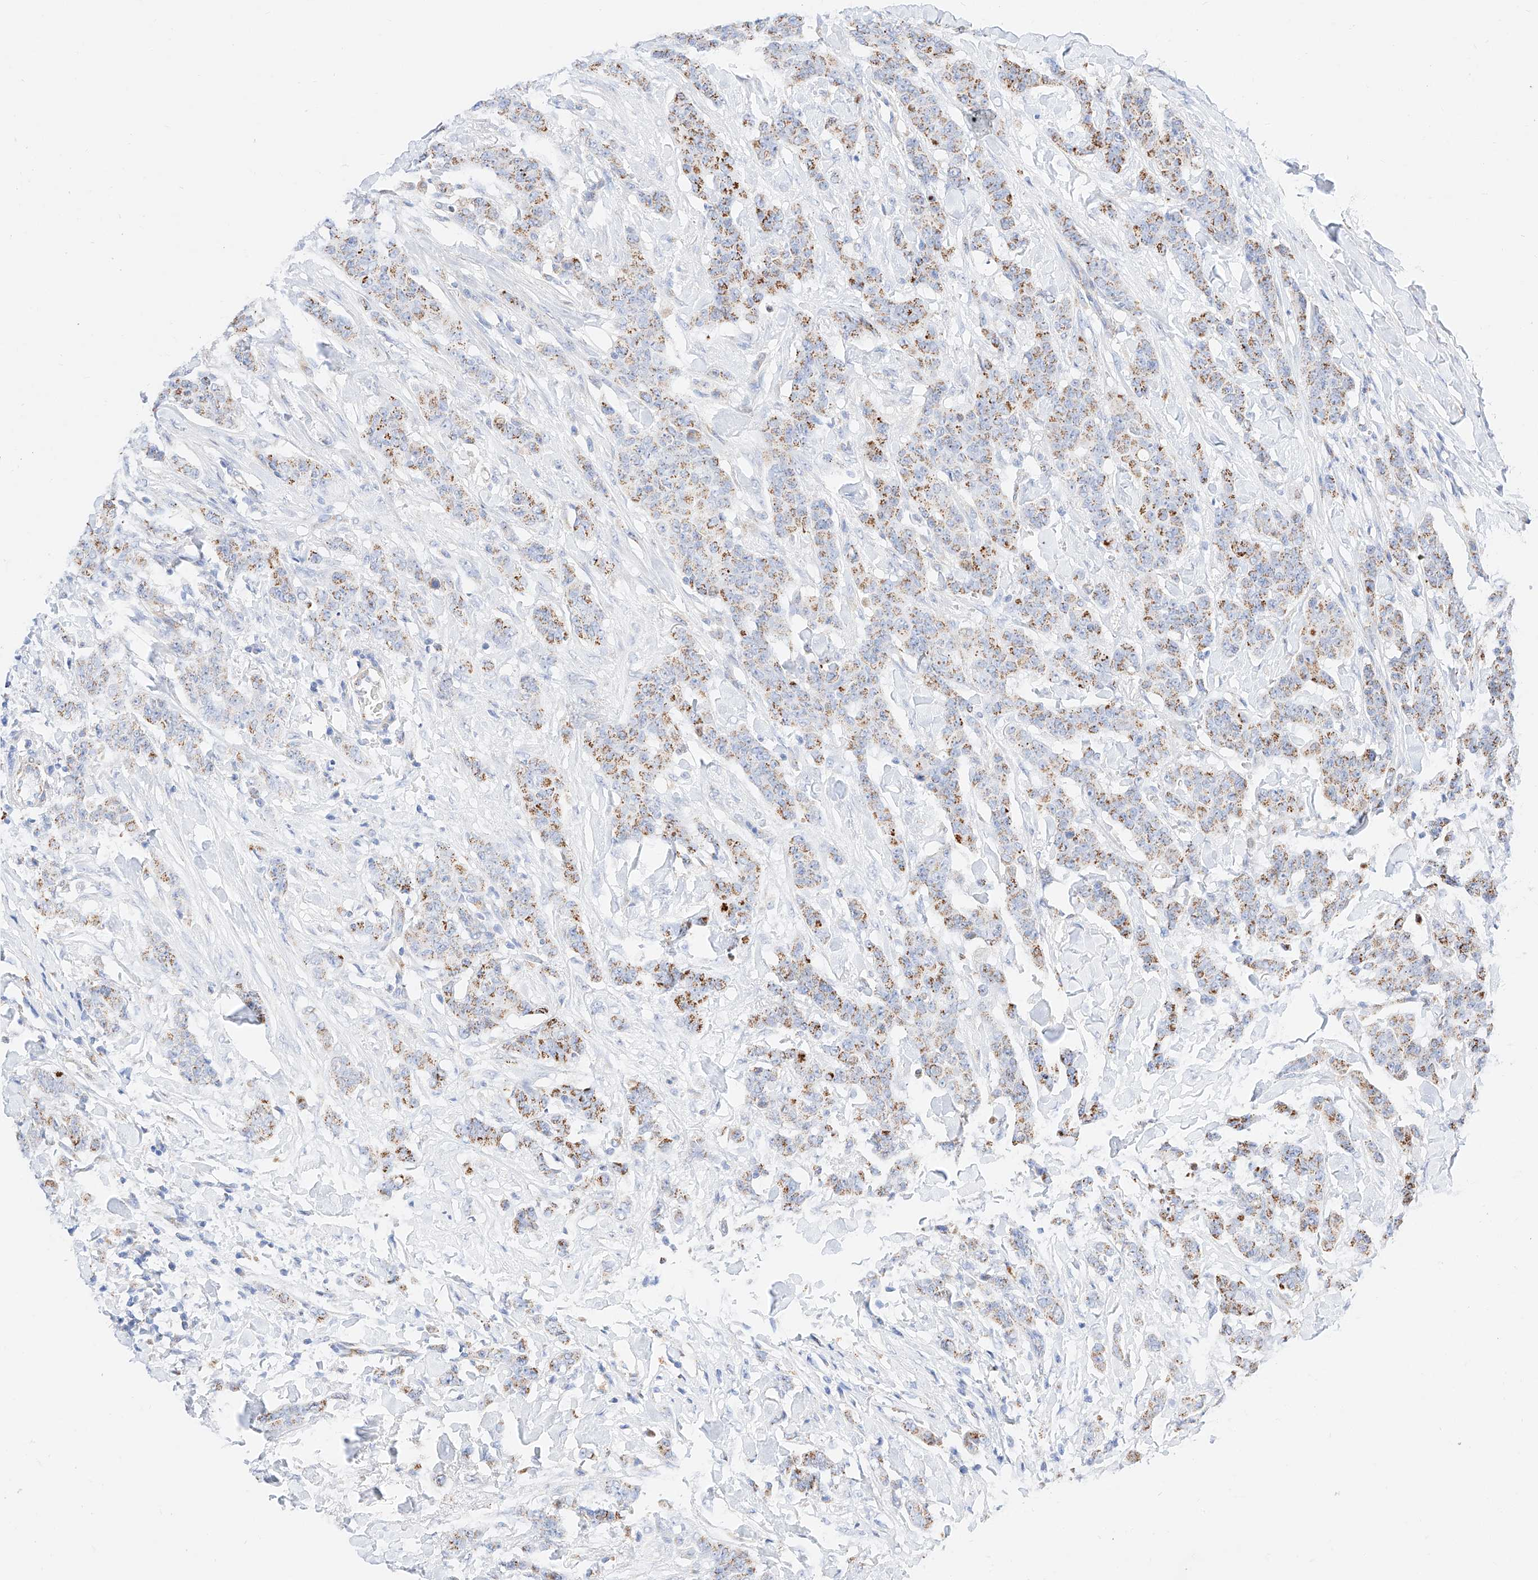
{"staining": {"intensity": "moderate", "quantity": "25%-75%", "location": "cytoplasmic/membranous"}, "tissue": "breast cancer", "cell_type": "Tumor cells", "image_type": "cancer", "snomed": [{"axis": "morphology", "description": "Duct carcinoma"}, {"axis": "topography", "description": "Breast"}], "caption": "There is medium levels of moderate cytoplasmic/membranous expression in tumor cells of breast cancer (infiltrating ductal carcinoma), as demonstrated by immunohistochemical staining (brown color).", "gene": "C6orf62", "patient": {"sex": "female", "age": 40}}